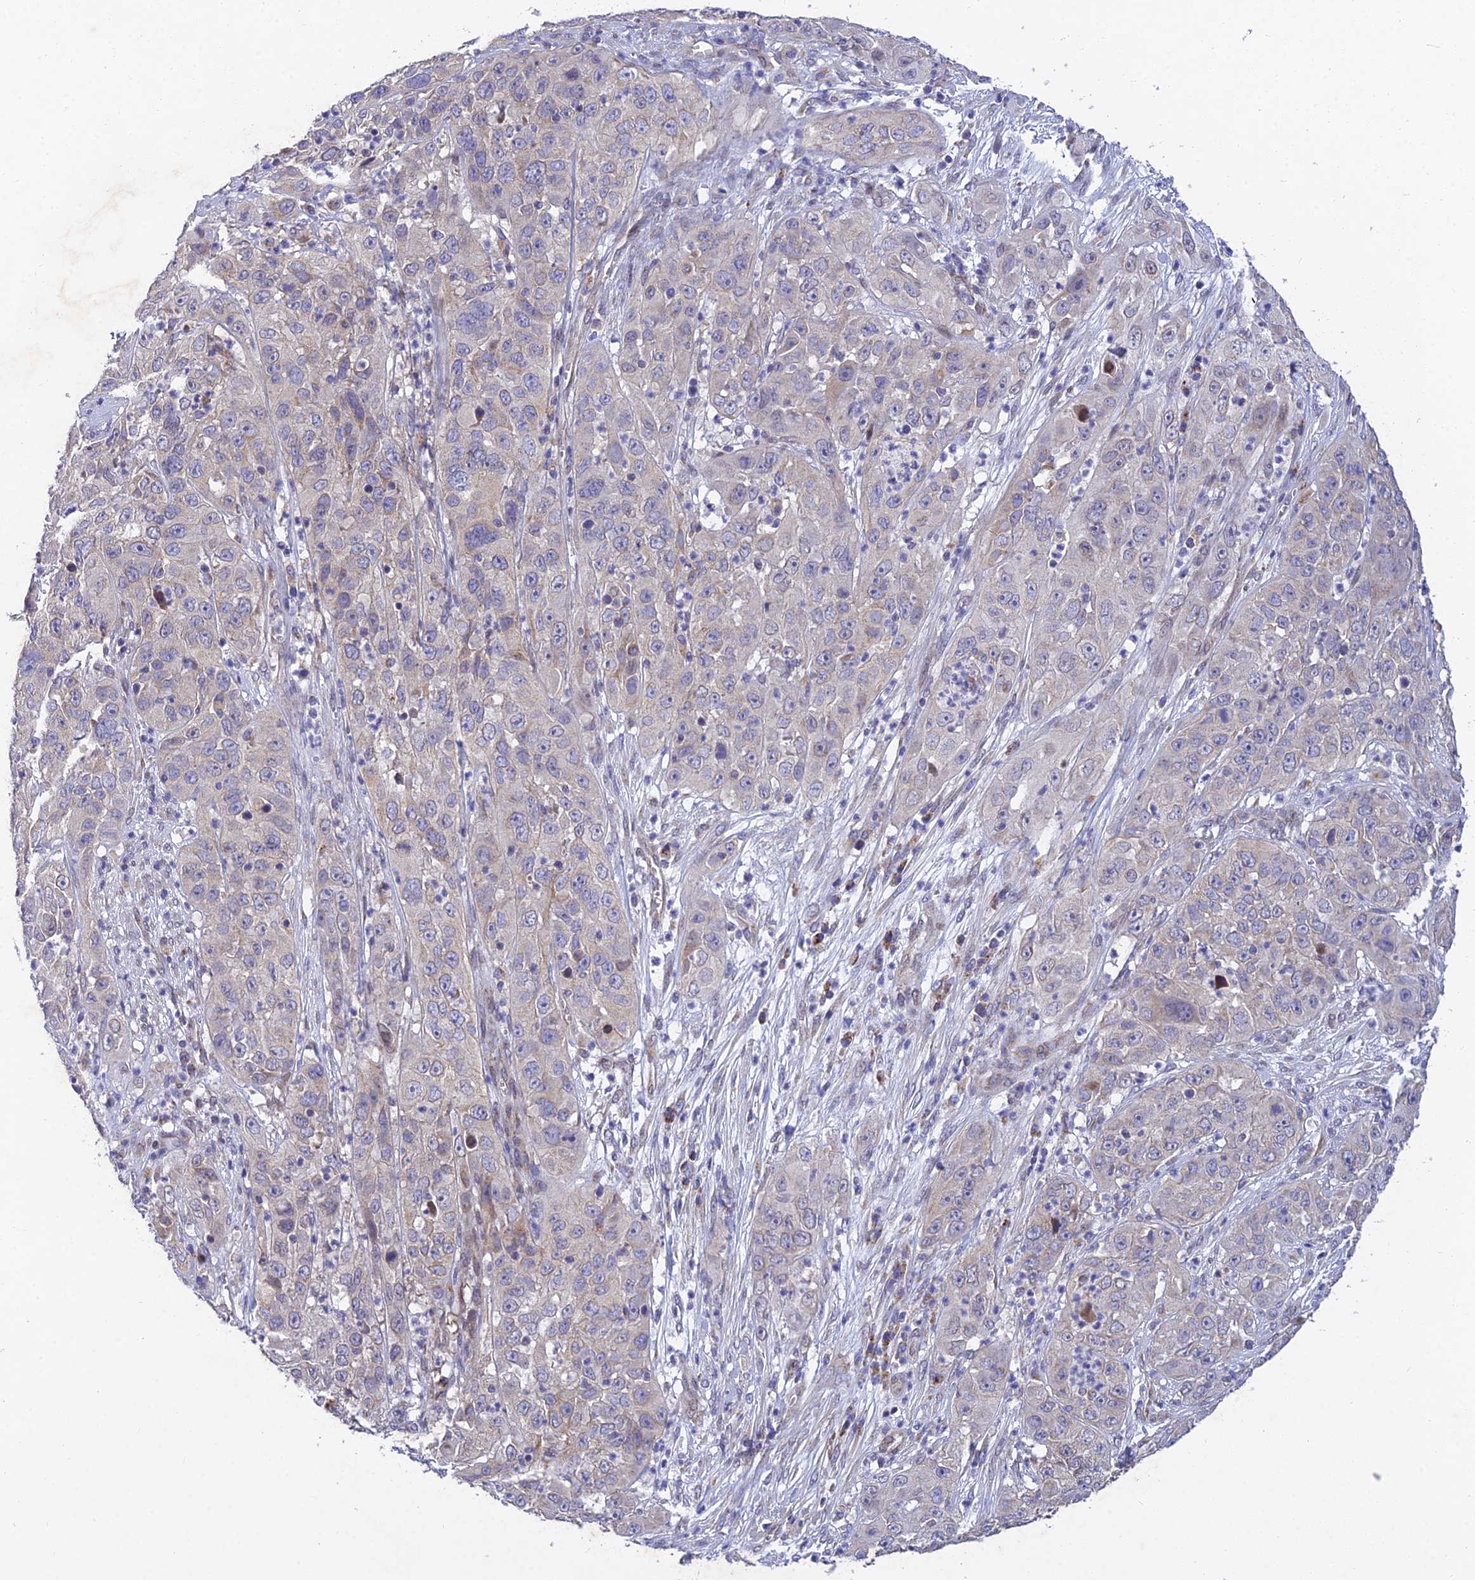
{"staining": {"intensity": "weak", "quantity": "<25%", "location": "cytoplasmic/membranous"}, "tissue": "cervical cancer", "cell_type": "Tumor cells", "image_type": "cancer", "snomed": [{"axis": "morphology", "description": "Squamous cell carcinoma, NOS"}, {"axis": "topography", "description": "Cervix"}], "caption": "Tumor cells show no significant staining in cervical cancer.", "gene": "MGAT2", "patient": {"sex": "female", "age": 32}}